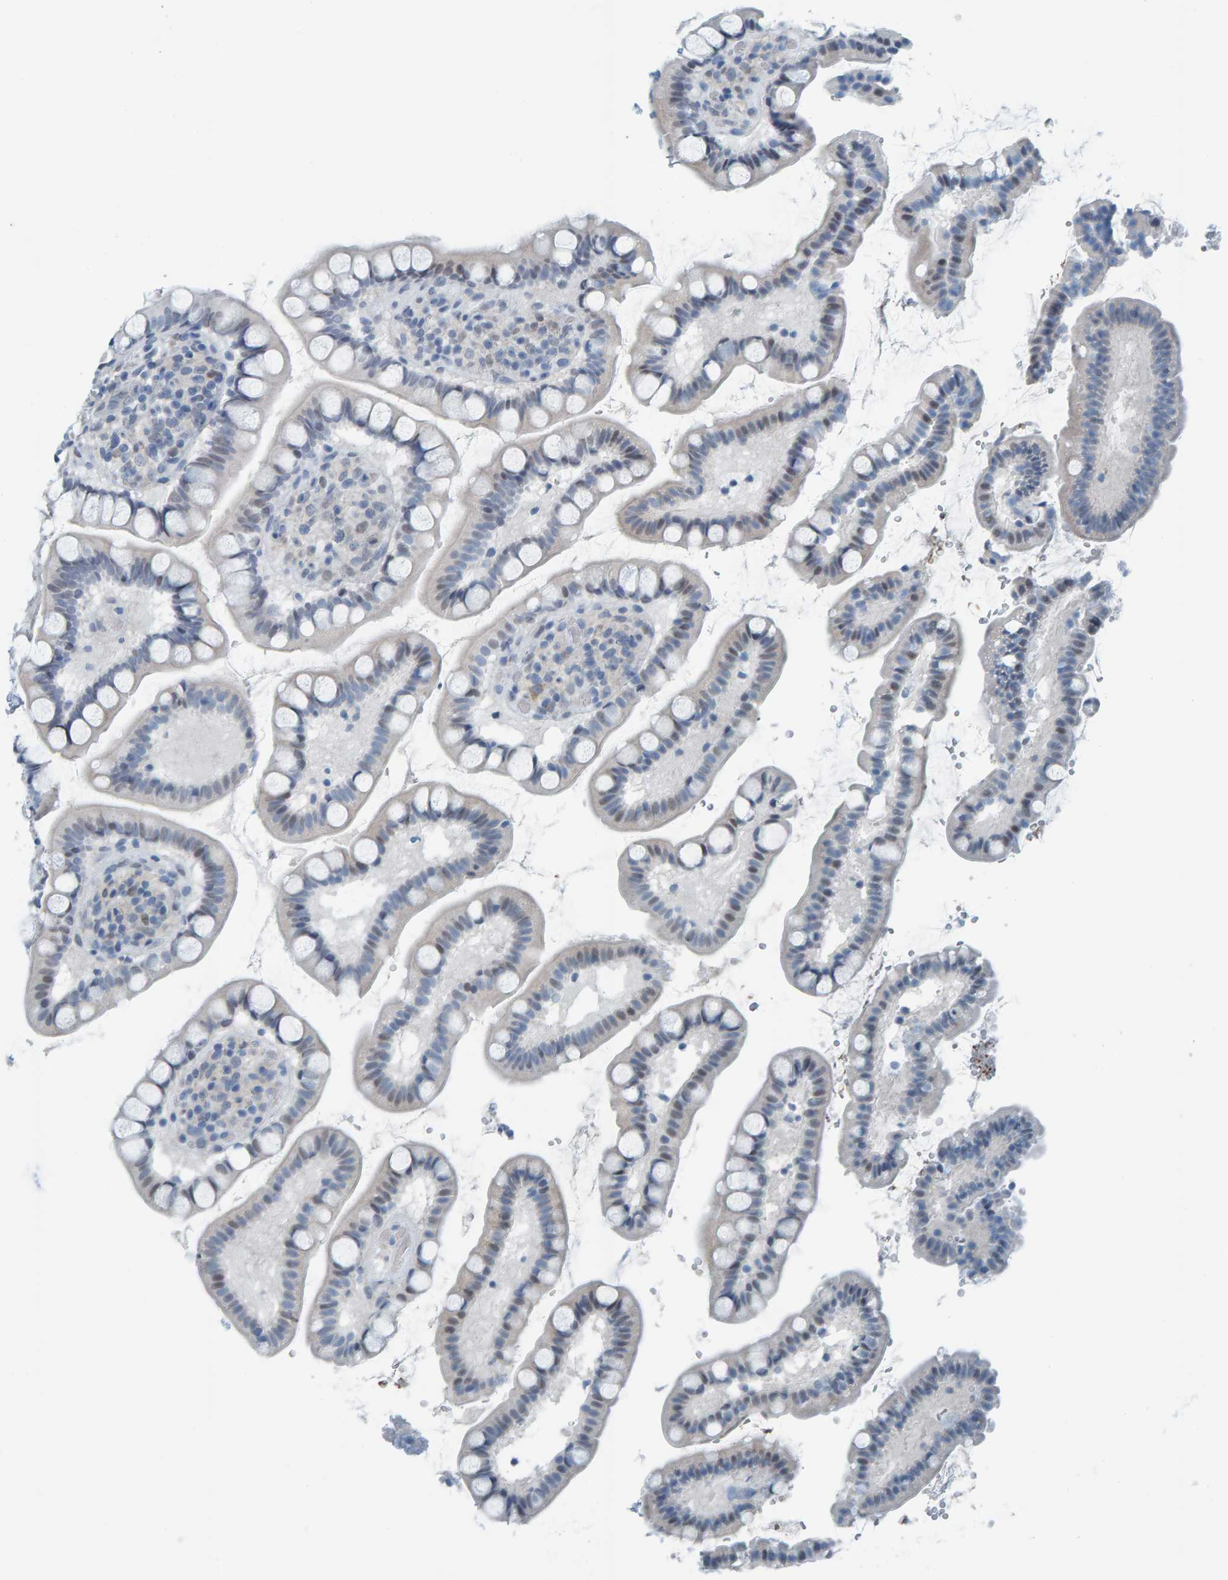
{"staining": {"intensity": "weak", "quantity": "<25%", "location": "nuclear"}, "tissue": "small intestine", "cell_type": "Glandular cells", "image_type": "normal", "snomed": [{"axis": "morphology", "description": "Normal tissue, NOS"}, {"axis": "topography", "description": "Small intestine"}], "caption": "The photomicrograph displays no staining of glandular cells in benign small intestine. (DAB immunohistochemistry (IHC) with hematoxylin counter stain).", "gene": "CNP", "patient": {"sex": "female", "age": 84}}